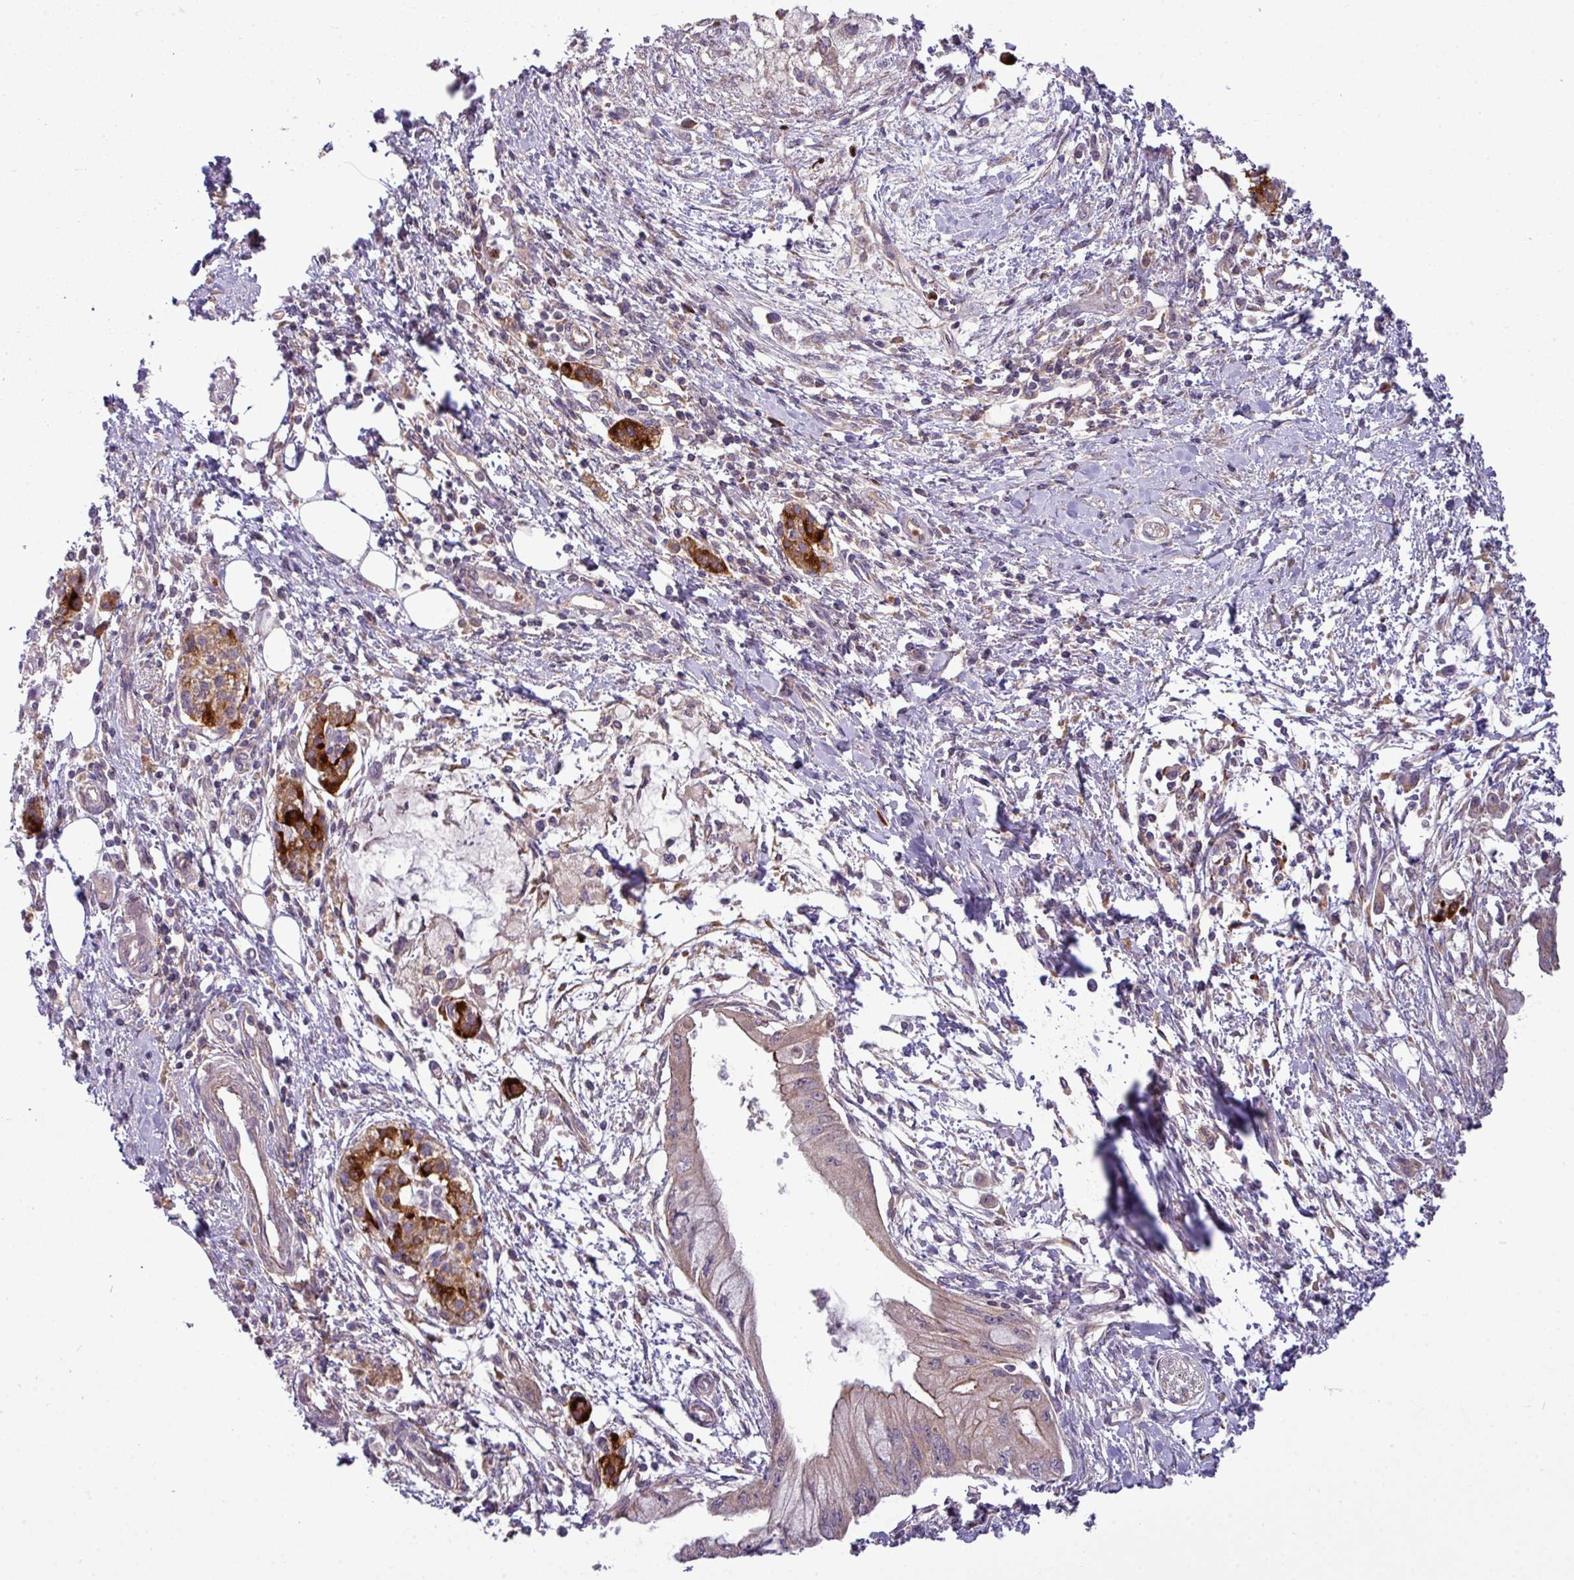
{"staining": {"intensity": "weak", "quantity": "<25%", "location": "cytoplasmic/membranous"}, "tissue": "pancreatic cancer", "cell_type": "Tumor cells", "image_type": "cancer", "snomed": [{"axis": "morphology", "description": "Adenocarcinoma, NOS"}, {"axis": "topography", "description": "Pancreas"}], "caption": "Immunohistochemistry (IHC) of pancreatic cancer shows no positivity in tumor cells.", "gene": "PAPLN", "patient": {"sex": "male", "age": 48}}